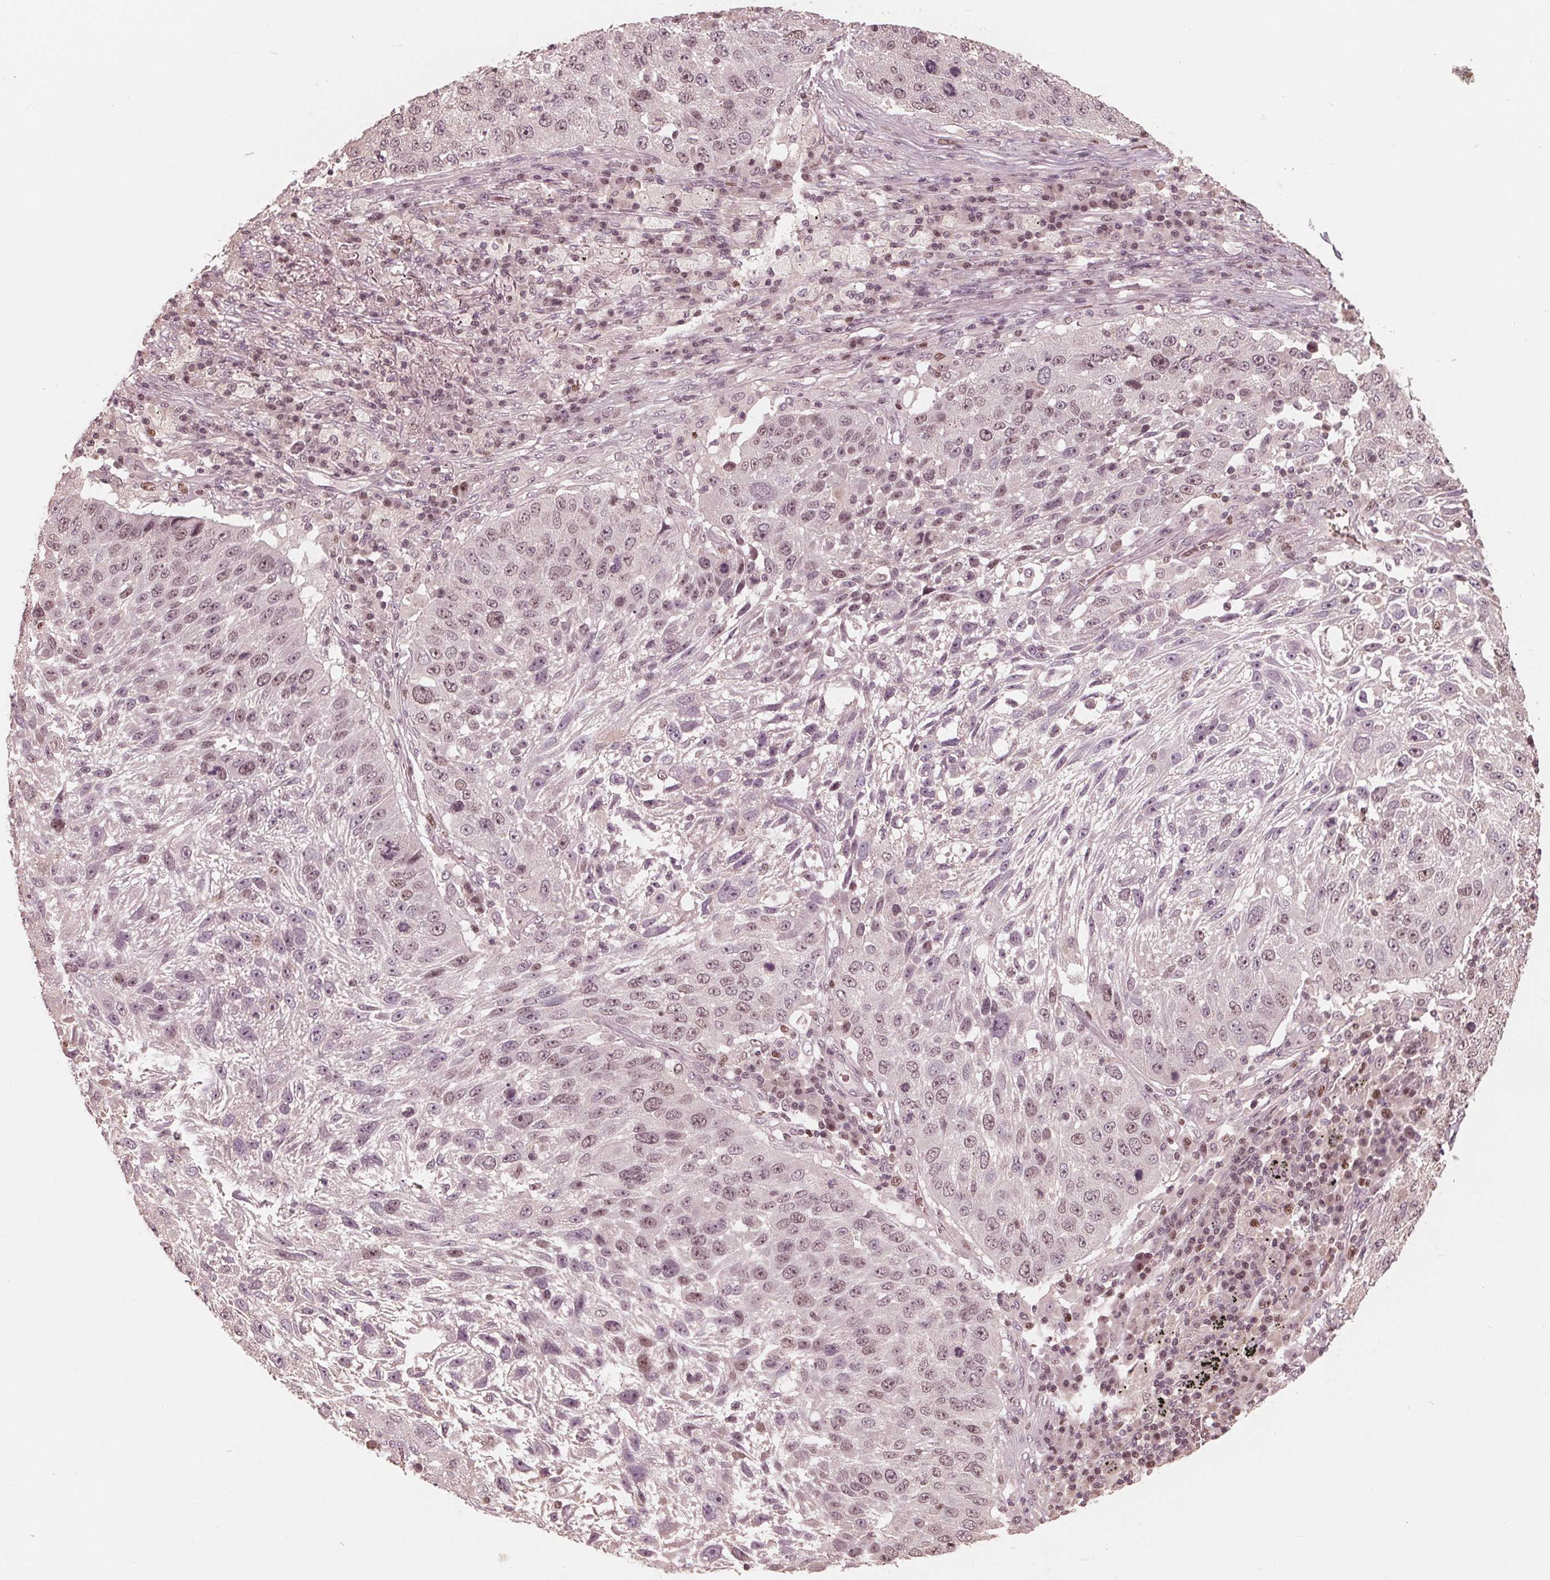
{"staining": {"intensity": "weak", "quantity": "25%-75%", "location": "nuclear"}, "tissue": "lung cancer", "cell_type": "Tumor cells", "image_type": "cancer", "snomed": [{"axis": "morphology", "description": "Normal morphology"}, {"axis": "morphology", "description": "Squamous cell carcinoma, NOS"}, {"axis": "topography", "description": "Lymph node"}, {"axis": "topography", "description": "Lung"}], "caption": "Immunohistochemistry (IHC) (DAB) staining of human lung squamous cell carcinoma reveals weak nuclear protein staining in about 25%-75% of tumor cells. (IHC, brightfield microscopy, high magnification).", "gene": "HIRIP3", "patient": {"sex": "male", "age": 67}}